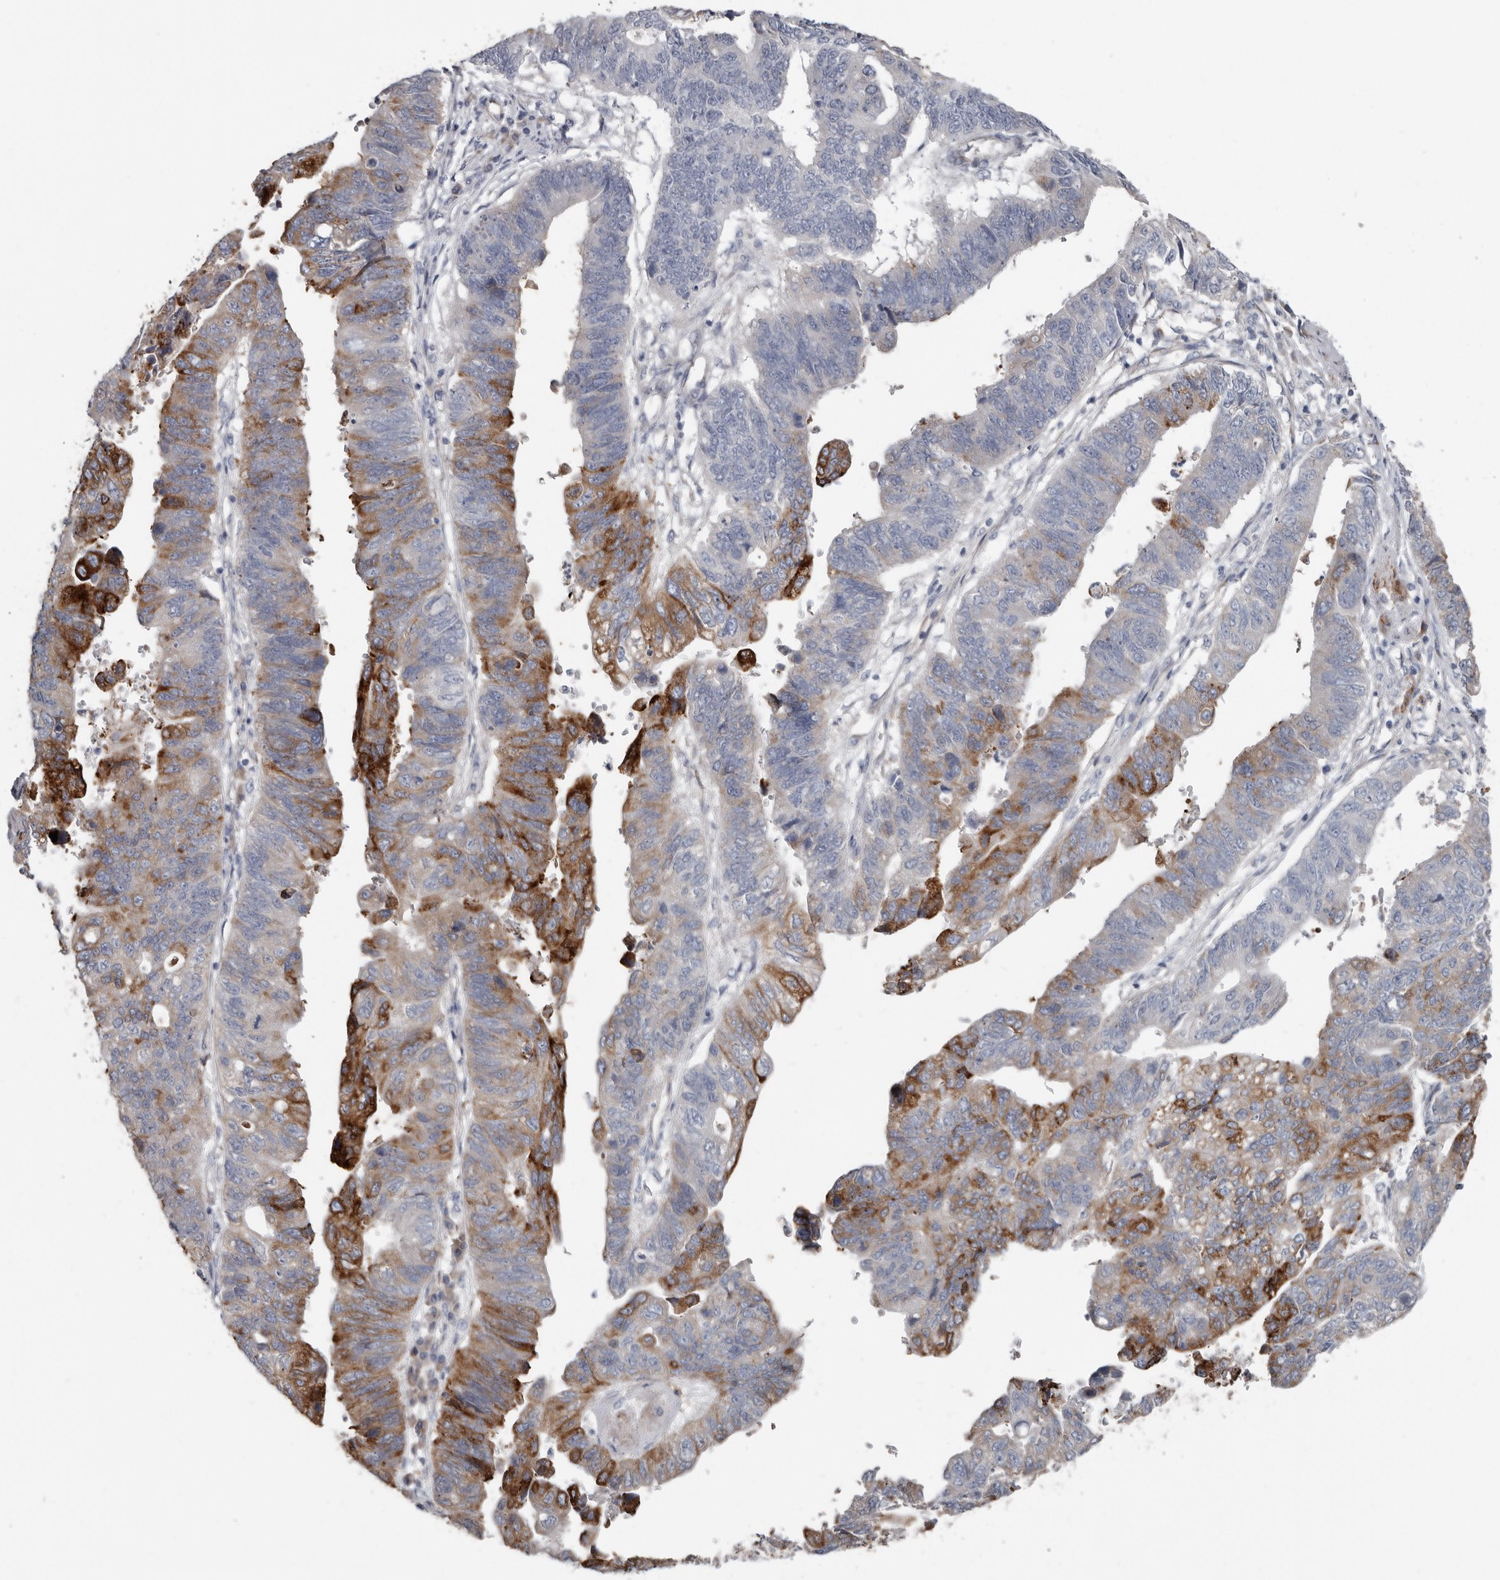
{"staining": {"intensity": "moderate", "quantity": "25%-75%", "location": "cytoplasmic/membranous"}, "tissue": "stomach cancer", "cell_type": "Tumor cells", "image_type": "cancer", "snomed": [{"axis": "morphology", "description": "Adenocarcinoma, NOS"}, {"axis": "topography", "description": "Stomach"}], "caption": "Tumor cells display medium levels of moderate cytoplasmic/membranous expression in approximately 25%-75% of cells in human stomach adenocarcinoma. (DAB (3,3'-diaminobenzidine) = brown stain, brightfield microscopy at high magnification).", "gene": "ZNF114", "patient": {"sex": "male", "age": 59}}